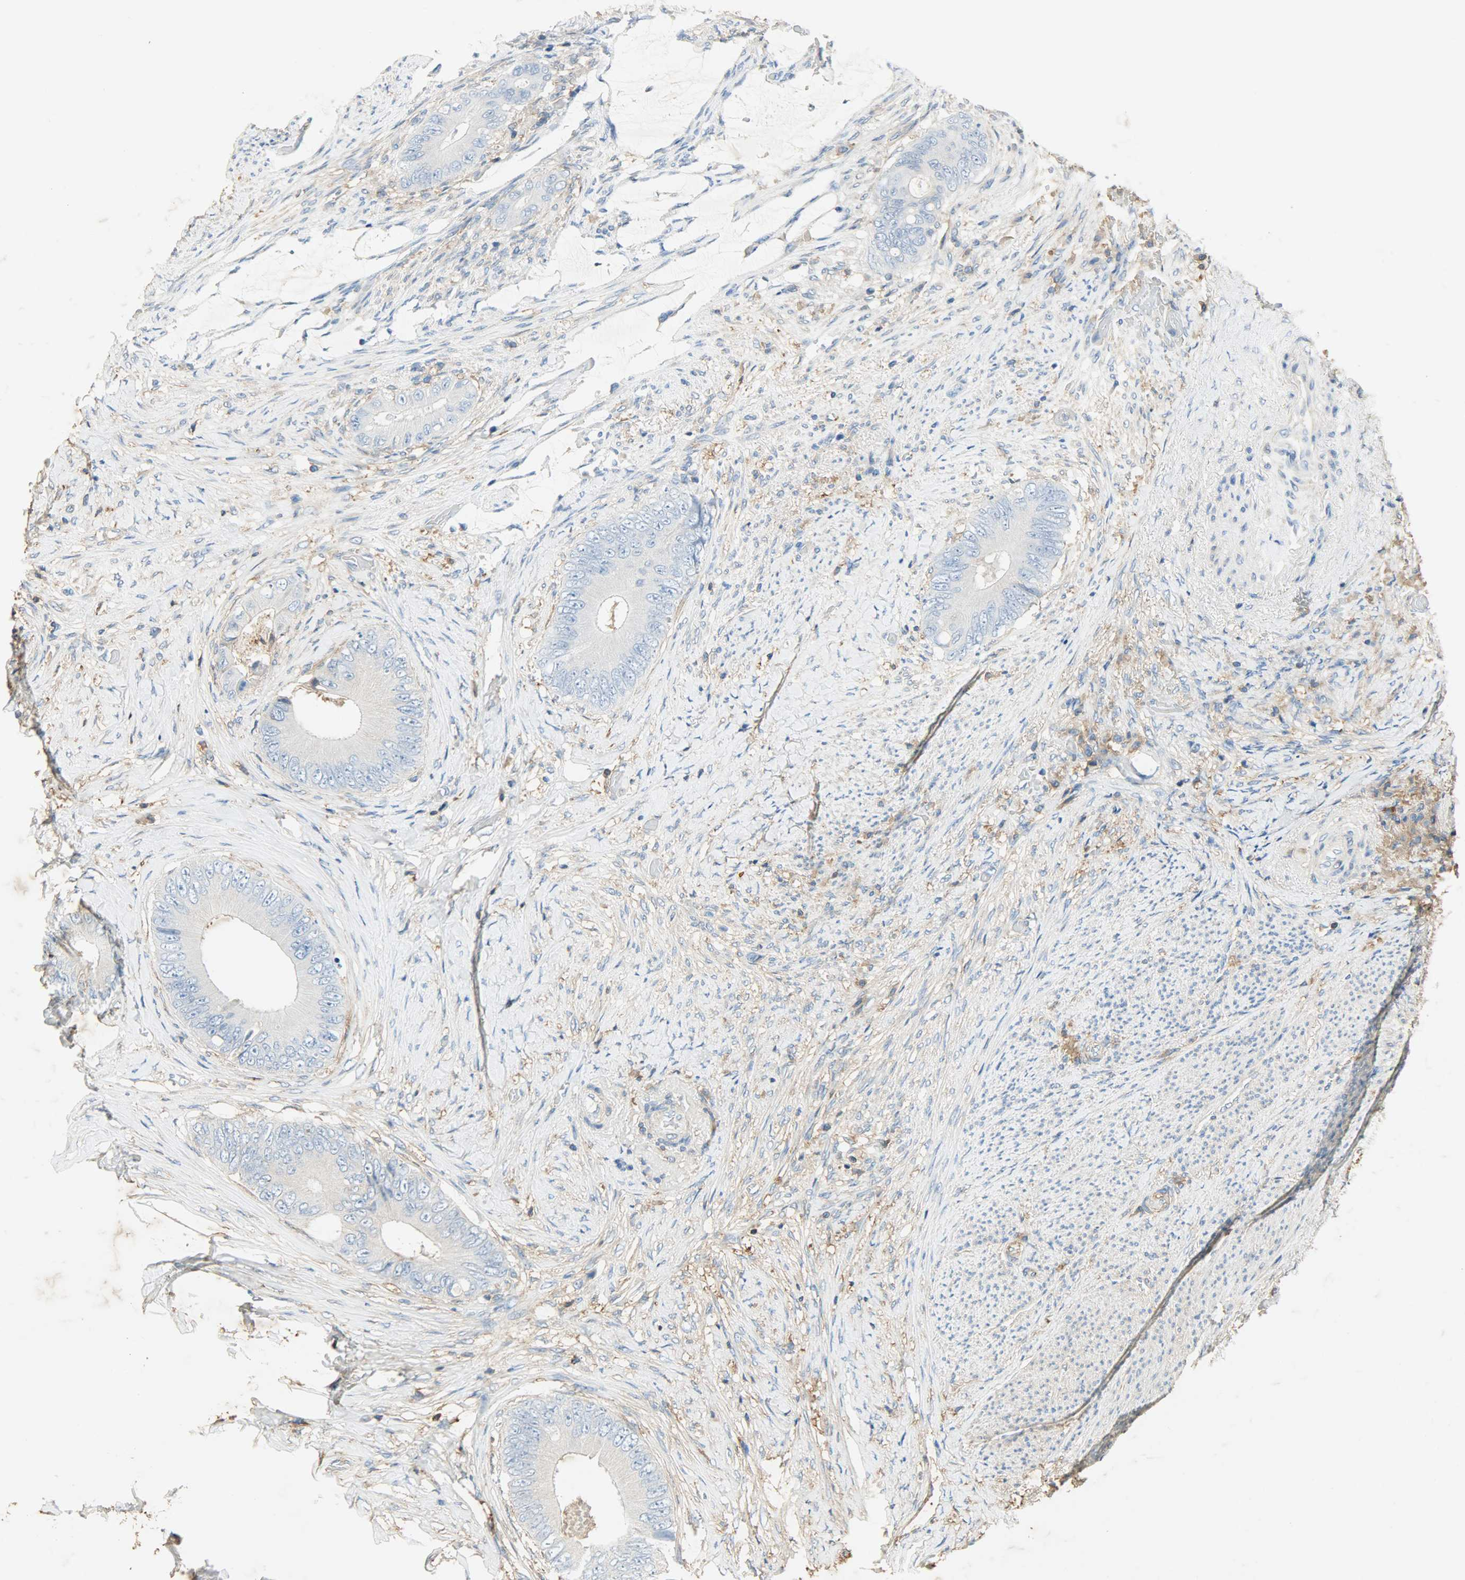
{"staining": {"intensity": "negative", "quantity": "none", "location": "none"}, "tissue": "colorectal cancer", "cell_type": "Tumor cells", "image_type": "cancer", "snomed": [{"axis": "morphology", "description": "Normal tissue, NOS"}, {"axis": "morphology", "description": "Adenocarcinoma, NOS"}, {"axis": "topography", "description": "Rectum"}, {"axis": "topography", "description": "Peripheral nerve tissue"}], "caption": "Tumor cells show no significant protein positivity in colorectal cancer (adenocarcinoma).", "gene": "ANXA6", "patient": {"sex": "female", "age": 77}}